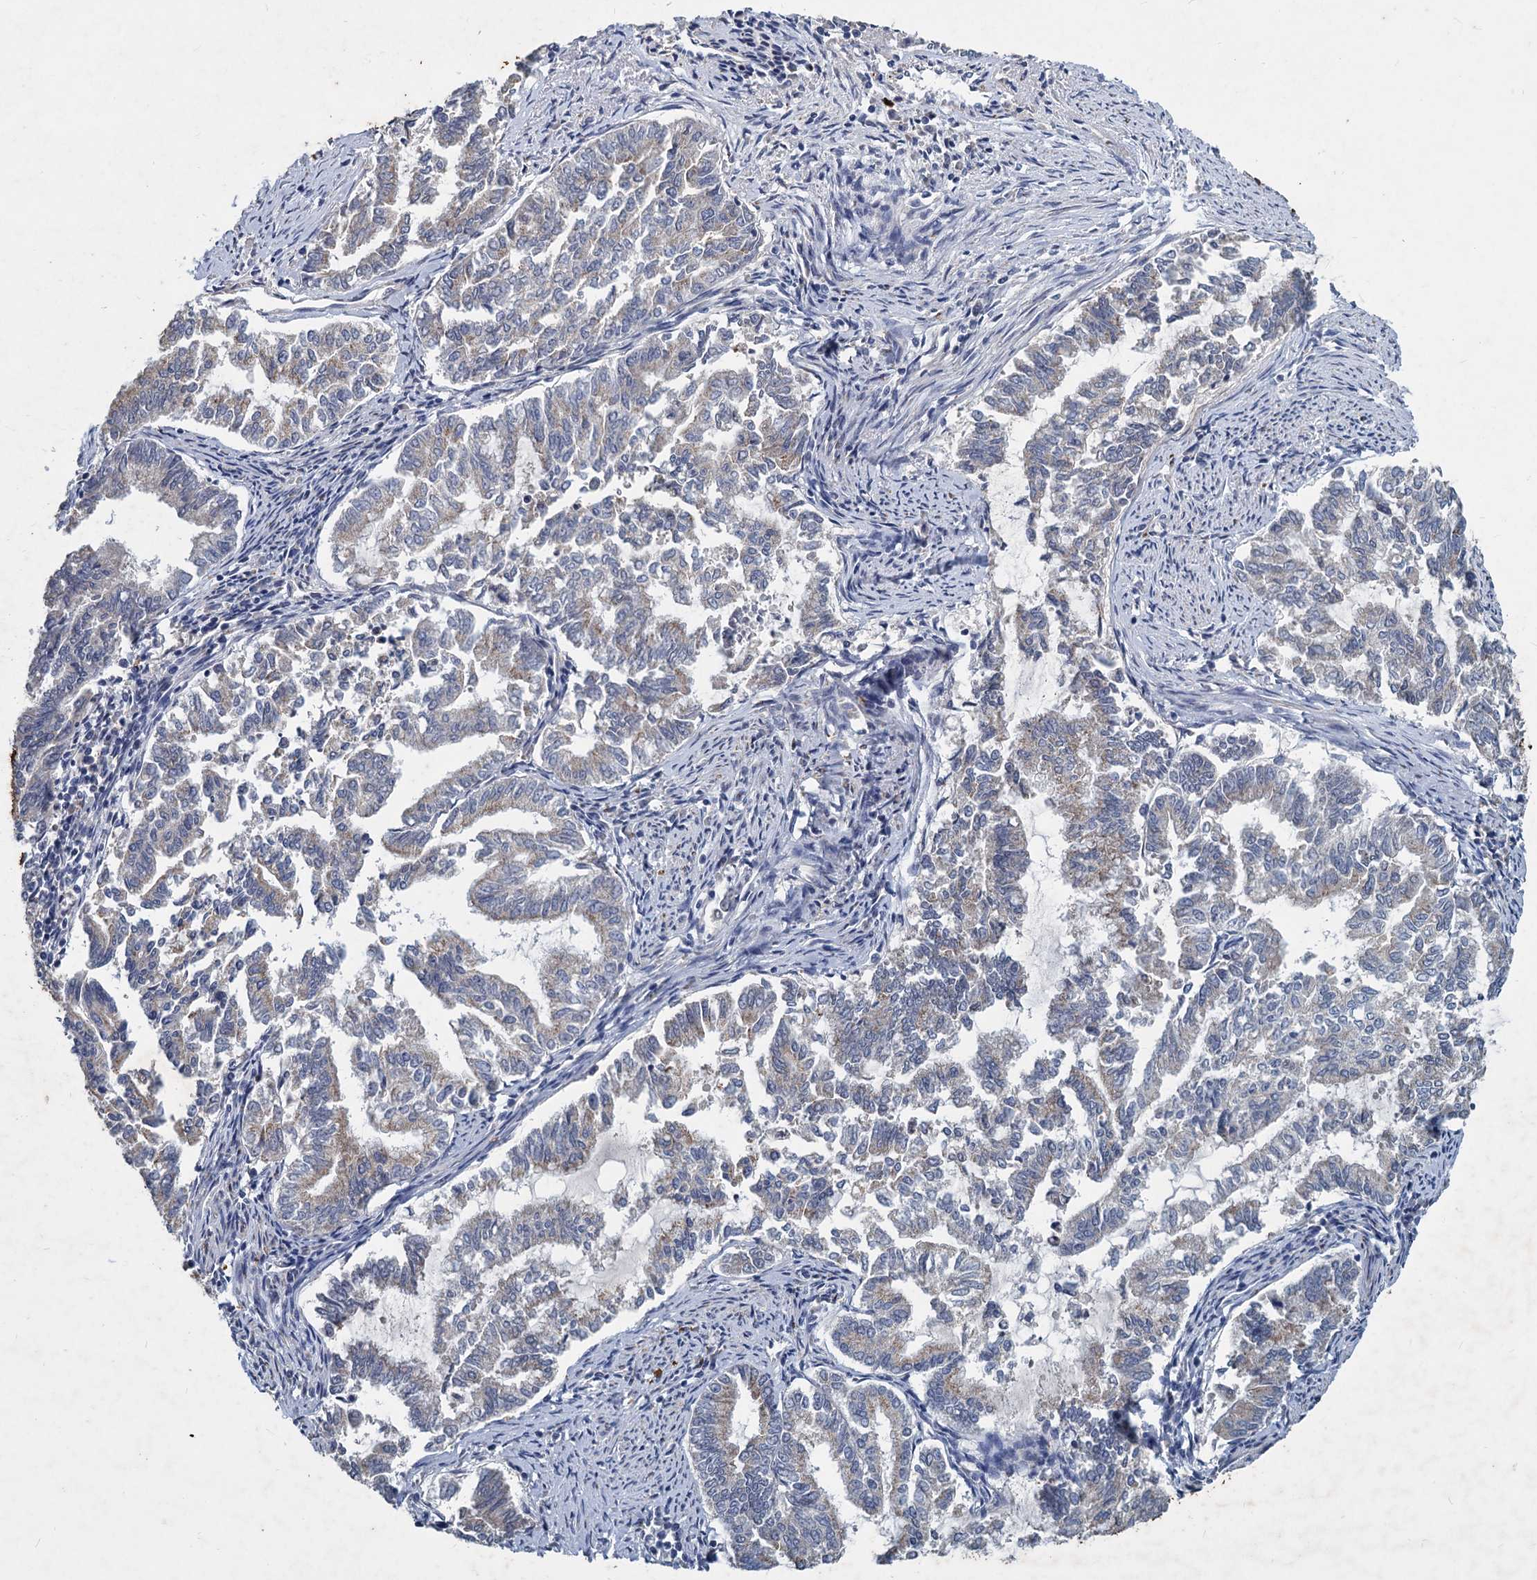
{"staining": {"intensity": "negative", "quantity": "none", "location": "none"}, "tissue": "endometrial cancer", "cell_type": "Tumor cells", "image_type": "cancer", "snomed": [{"axis": "morphology", "description": "Adenocarcinoma, NOS"}, {"axis": "topography", "description": "Endometrium"}], "caption": "Tumor cells are negative for brown protein staining in endometrial cancer (adenocarcinoma).", "gene": "SLC2A7", "patient": {"sex": "female", "age": 79}}